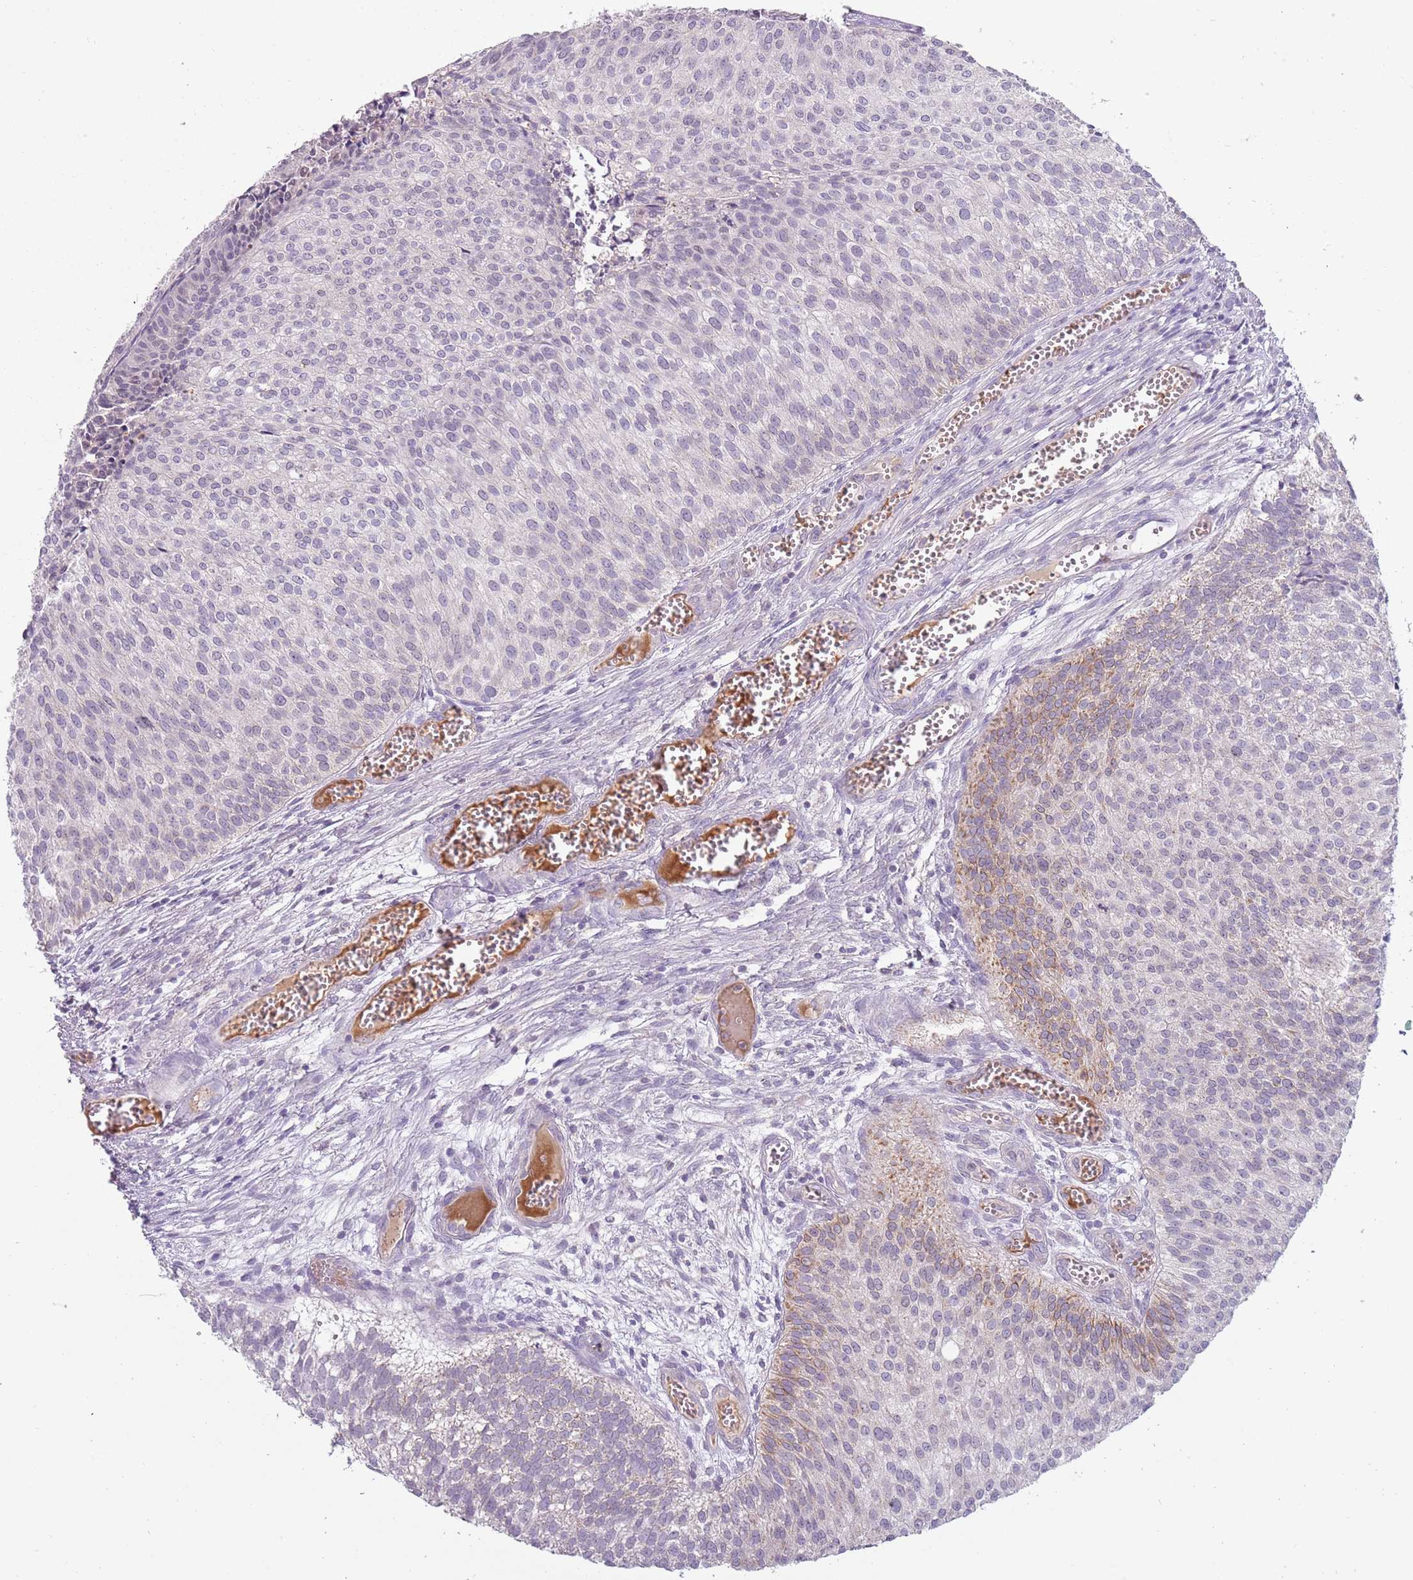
{"staining": {"intensity": "moderate", "quantity": "<25%", "location": "cytoplasmic/membranous"}, "tissue": "urothelial cancer", "cell_type": "Tumor cells", "image_type": "cancer", "snomed": [{"axis": "morphology", "description": "Urothelial carcinoma, Low grade"}, {"axis": "topography", "description": "Urinary bladder"}], "caption": "Human urothelial cancer stained for a protein (brown) reveals moderate cytoplasmic/membranous positive expression in about <25% of tumor cells.", "gene": "SYS1", "patient": {"sex": "male", "age": 84}}